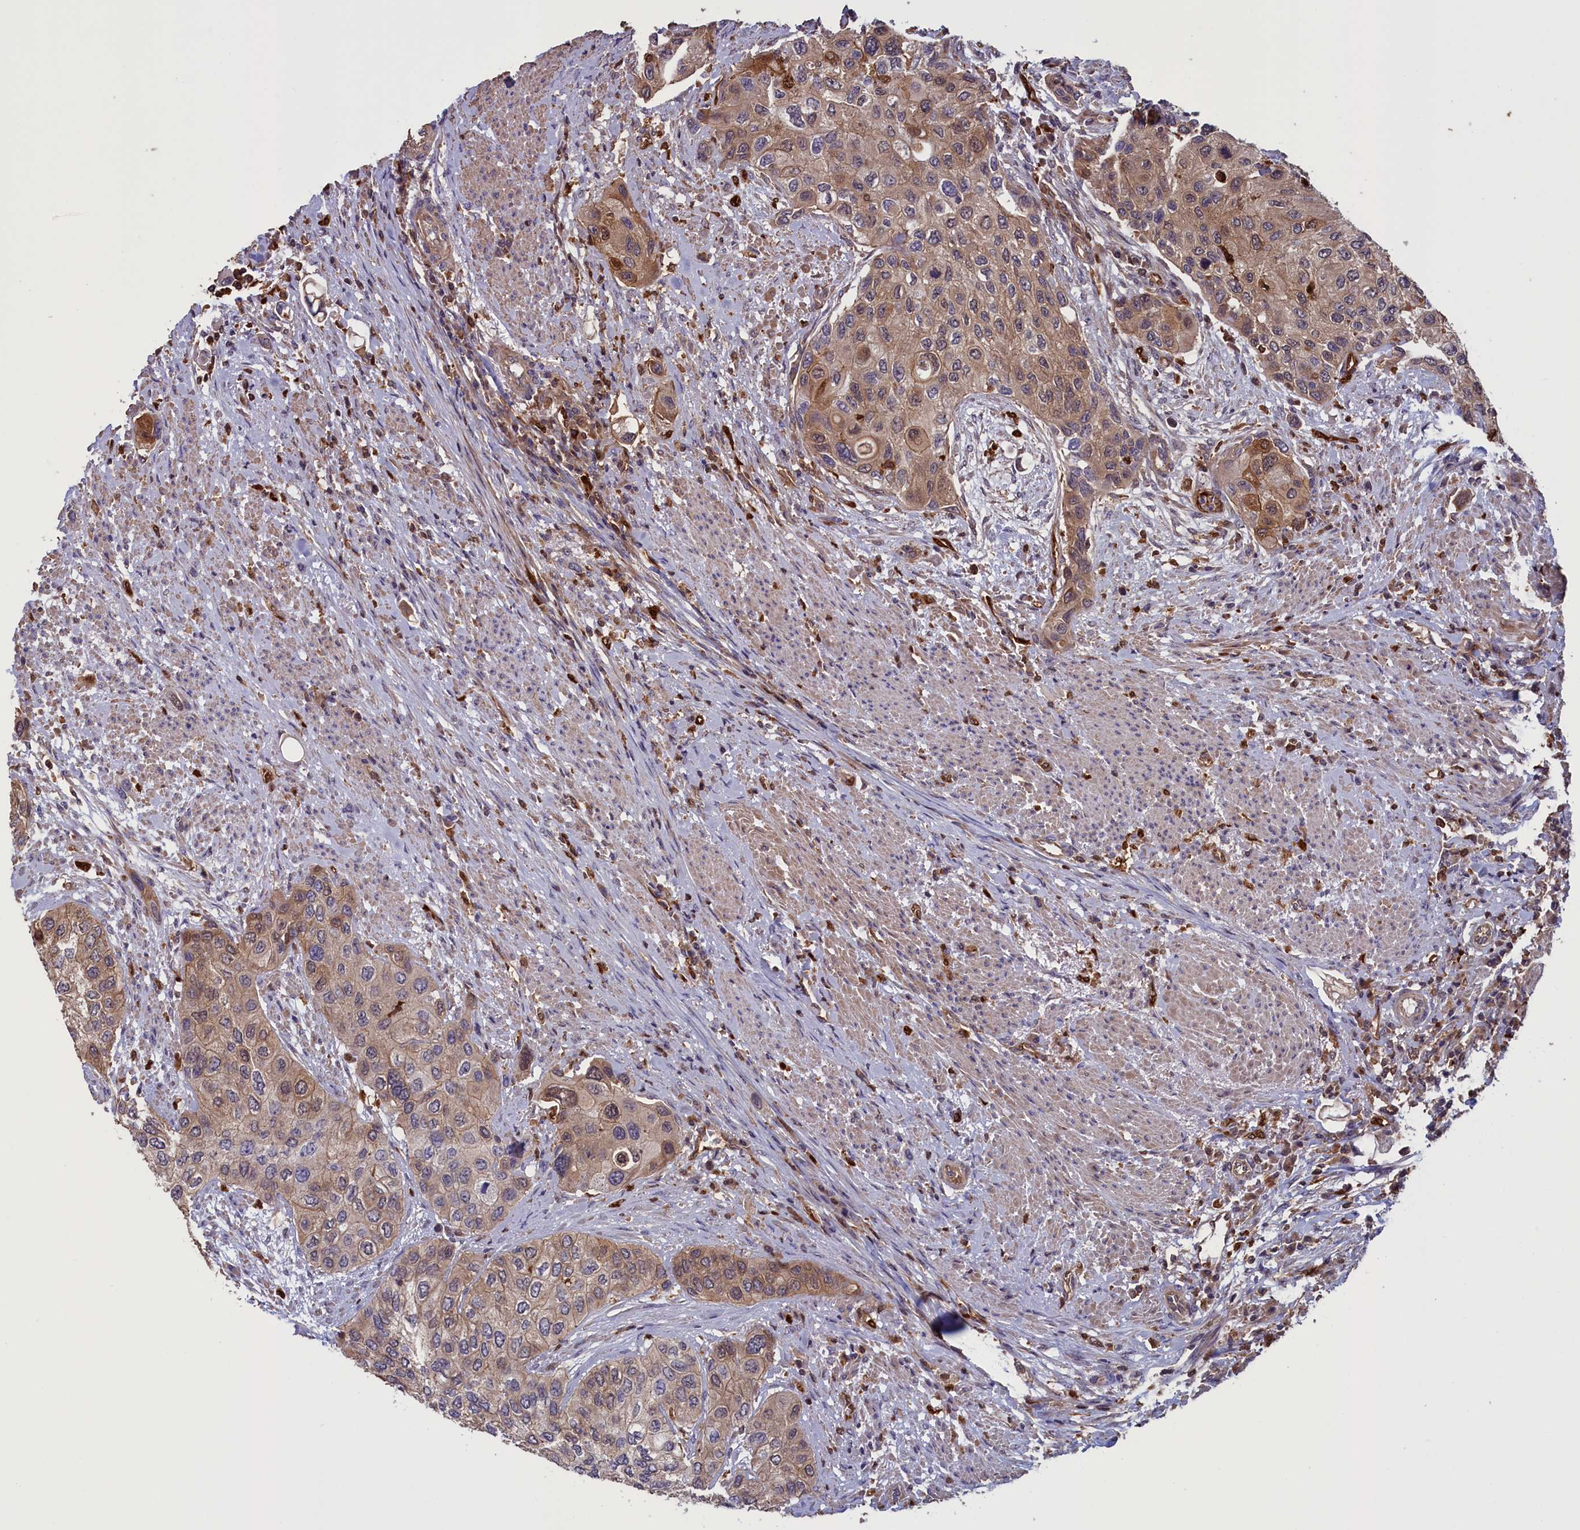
{"staining": {"intensity": "weak", "quantity": ">75%", "location": "cytoplasmic/membranous"}, "tissue": "urothelial cancer", "cell_type": "Tumor cells", "image_type": "cancer", "snomed": [{"axis": "morphology", "description": "Urothelial carcinoma, High grade"}, {"axis": "topography", "description": "Urinary bladder"}], "caption": "Protein staining demonstrates weak cytoplasmic/membranous staining in about >75% of tumor cells in urothelial cancer. The protein of interest is shown in brown color, while the nuclei are stained blue.", "gene": "ARHGAP18", "patient": {"sex": "female", "age": 56}}